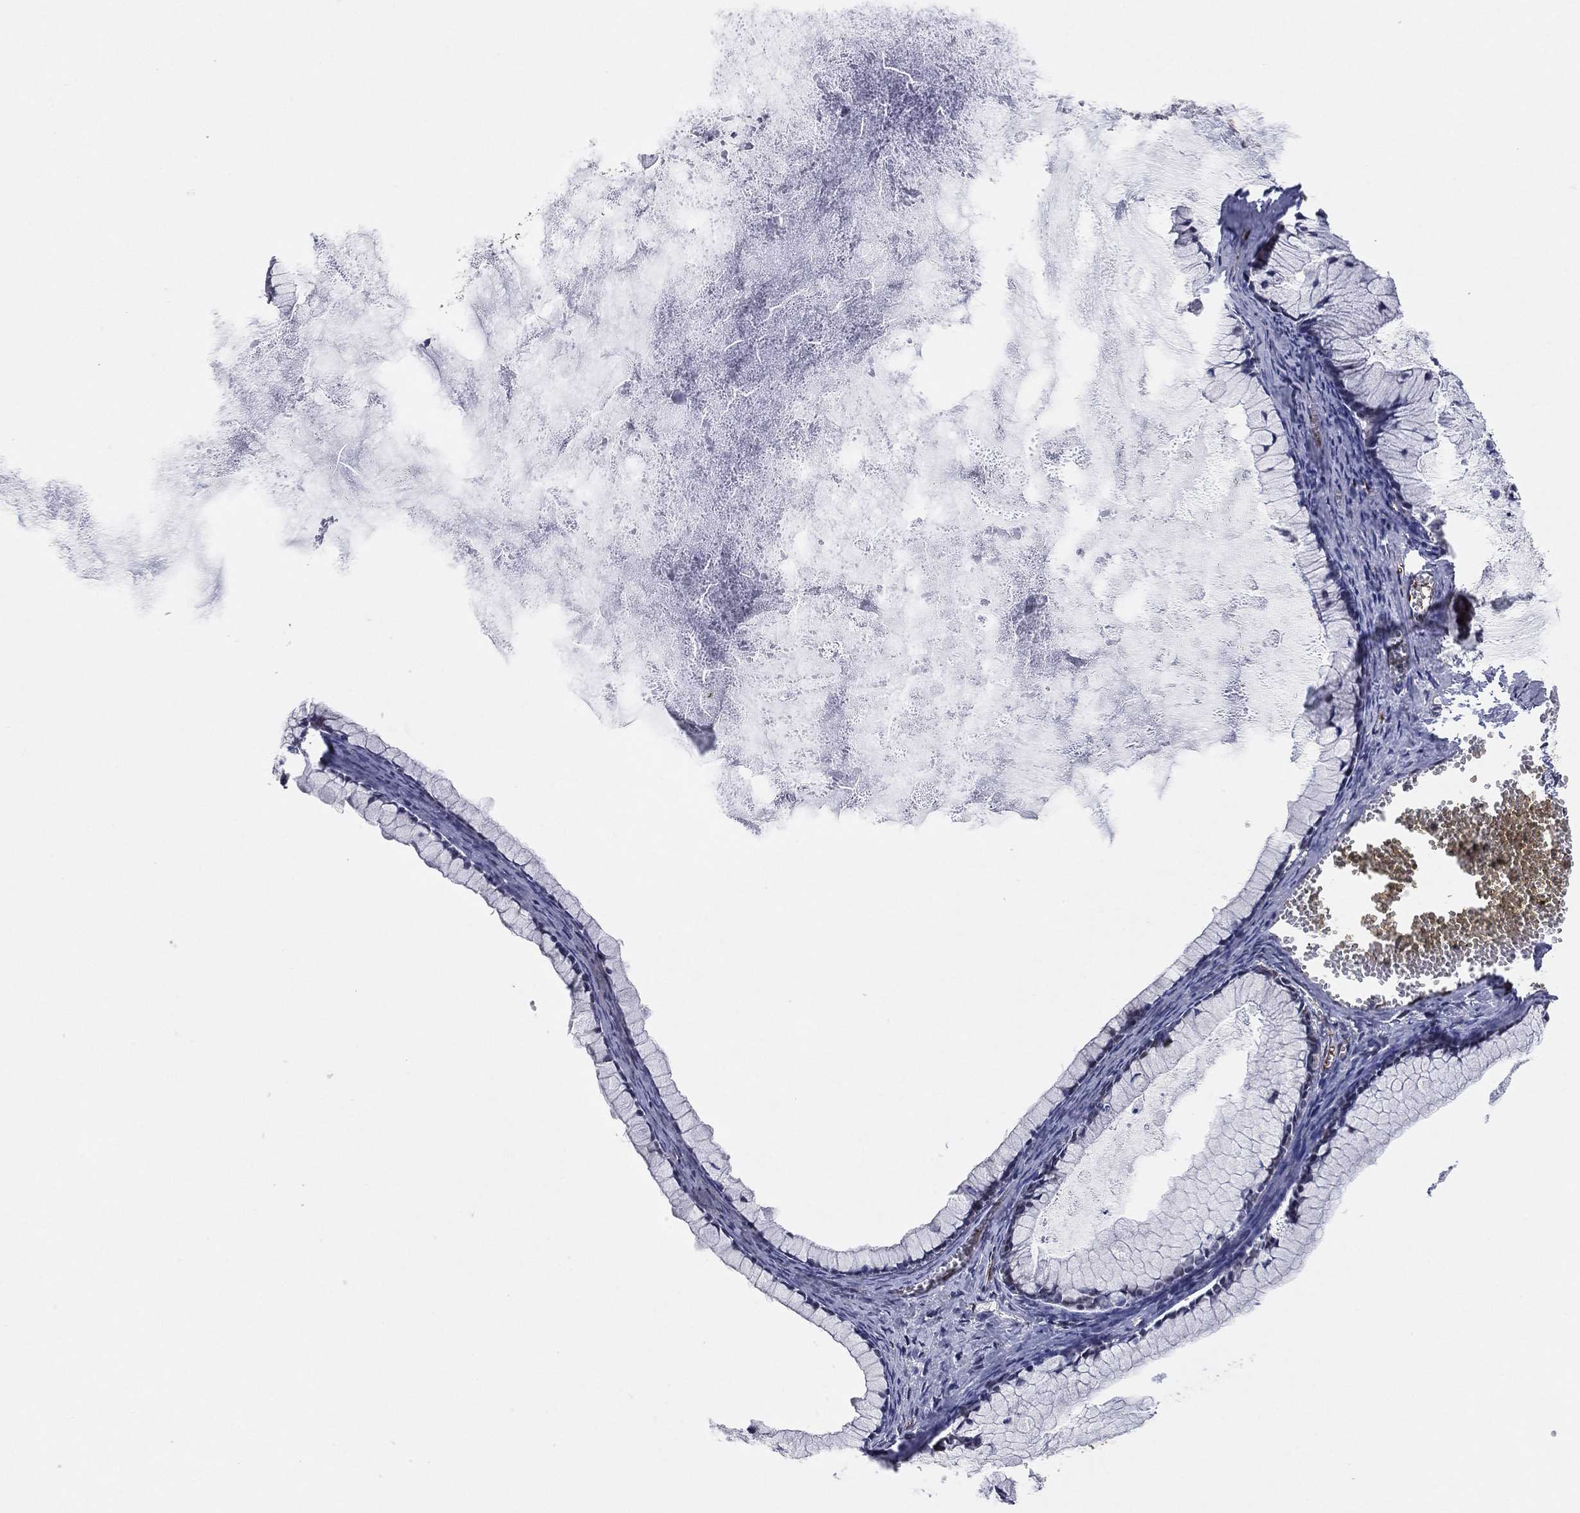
{"staining": {"intensity": "negative", "quantity": "none", "location": "none"}, "tissue": "ovarian cancer", "cell_type": "Tumor cells", "image_type": "cancer", "snomed": [{"axis": "morphology", "description": "Cystadenocarcinoma, mucinous, NOS"}, {"axis": "topography", "description": "Ovary"}], "caption": "Mucinous cystadenocarcinoma (ovarian) was stained to show a protein in brown. There is no significant expression in tumor cells.", "gene": "SNCG", "patient": {"sex": "female", "age": 41}}